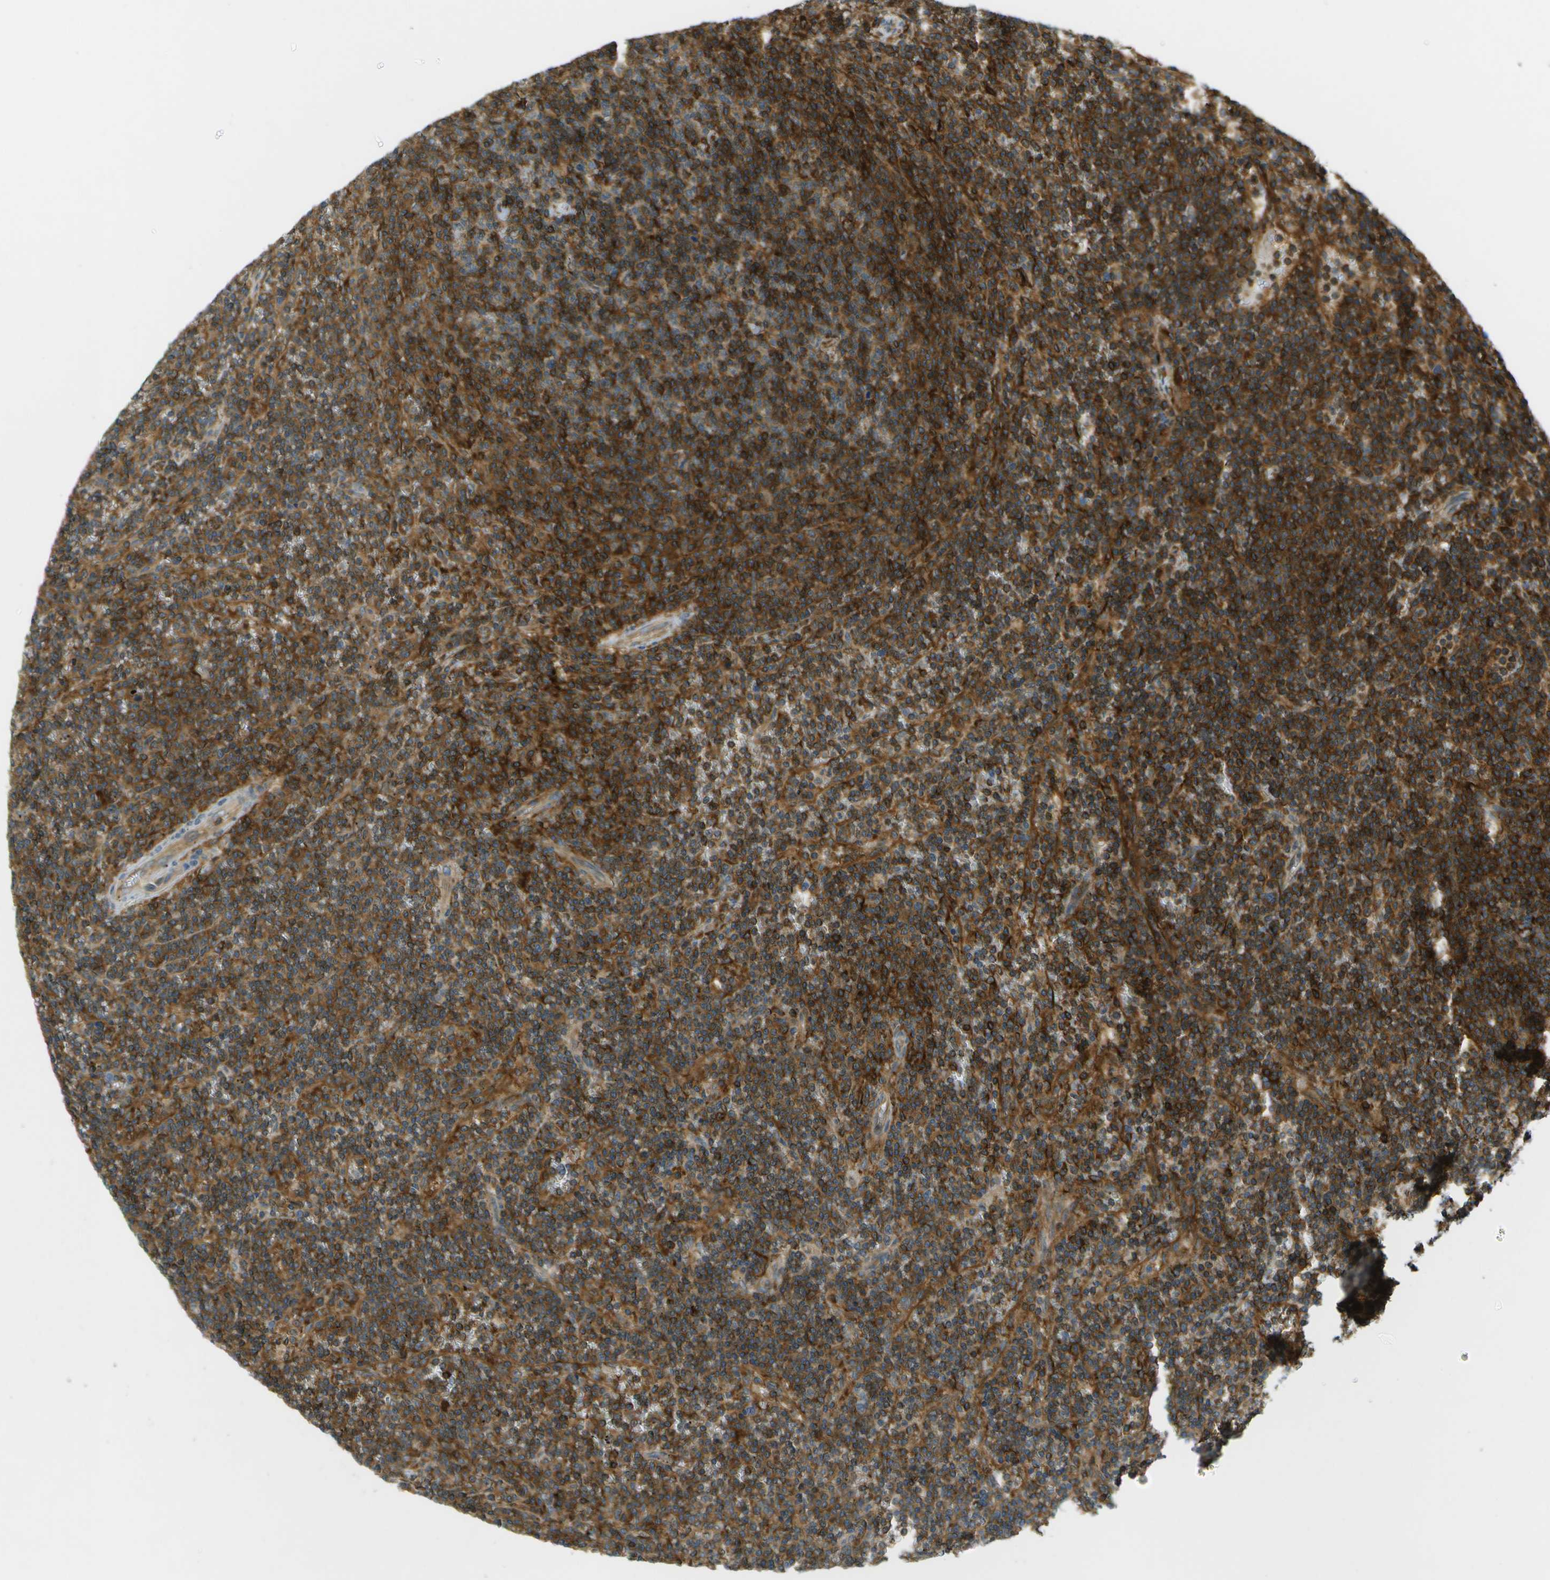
{"staining": {"intensity": "strong", "quantity": ">75%", "location": "cytoplasmic/membranous"}, "tissue": "lymphoma", "cell_type": "Tumor cells", "image_type": "cancer", "snomed": [{"axis": "morphology", "description": "Malignant lymphoma, non-Hodgkin's type, Low grade"}, {"axis": "topography", "description": "Spleen"}], "caption": "Immunohistochemistry (IHC) micrograph of lymphoma stained for a protein (brown), which exhibits high levels of strong cytoplasmic/membranous expression in approximately >75% of tumor cells.", "gene": "TMTC1", "patient": {"sex": "female", "age": 50}}